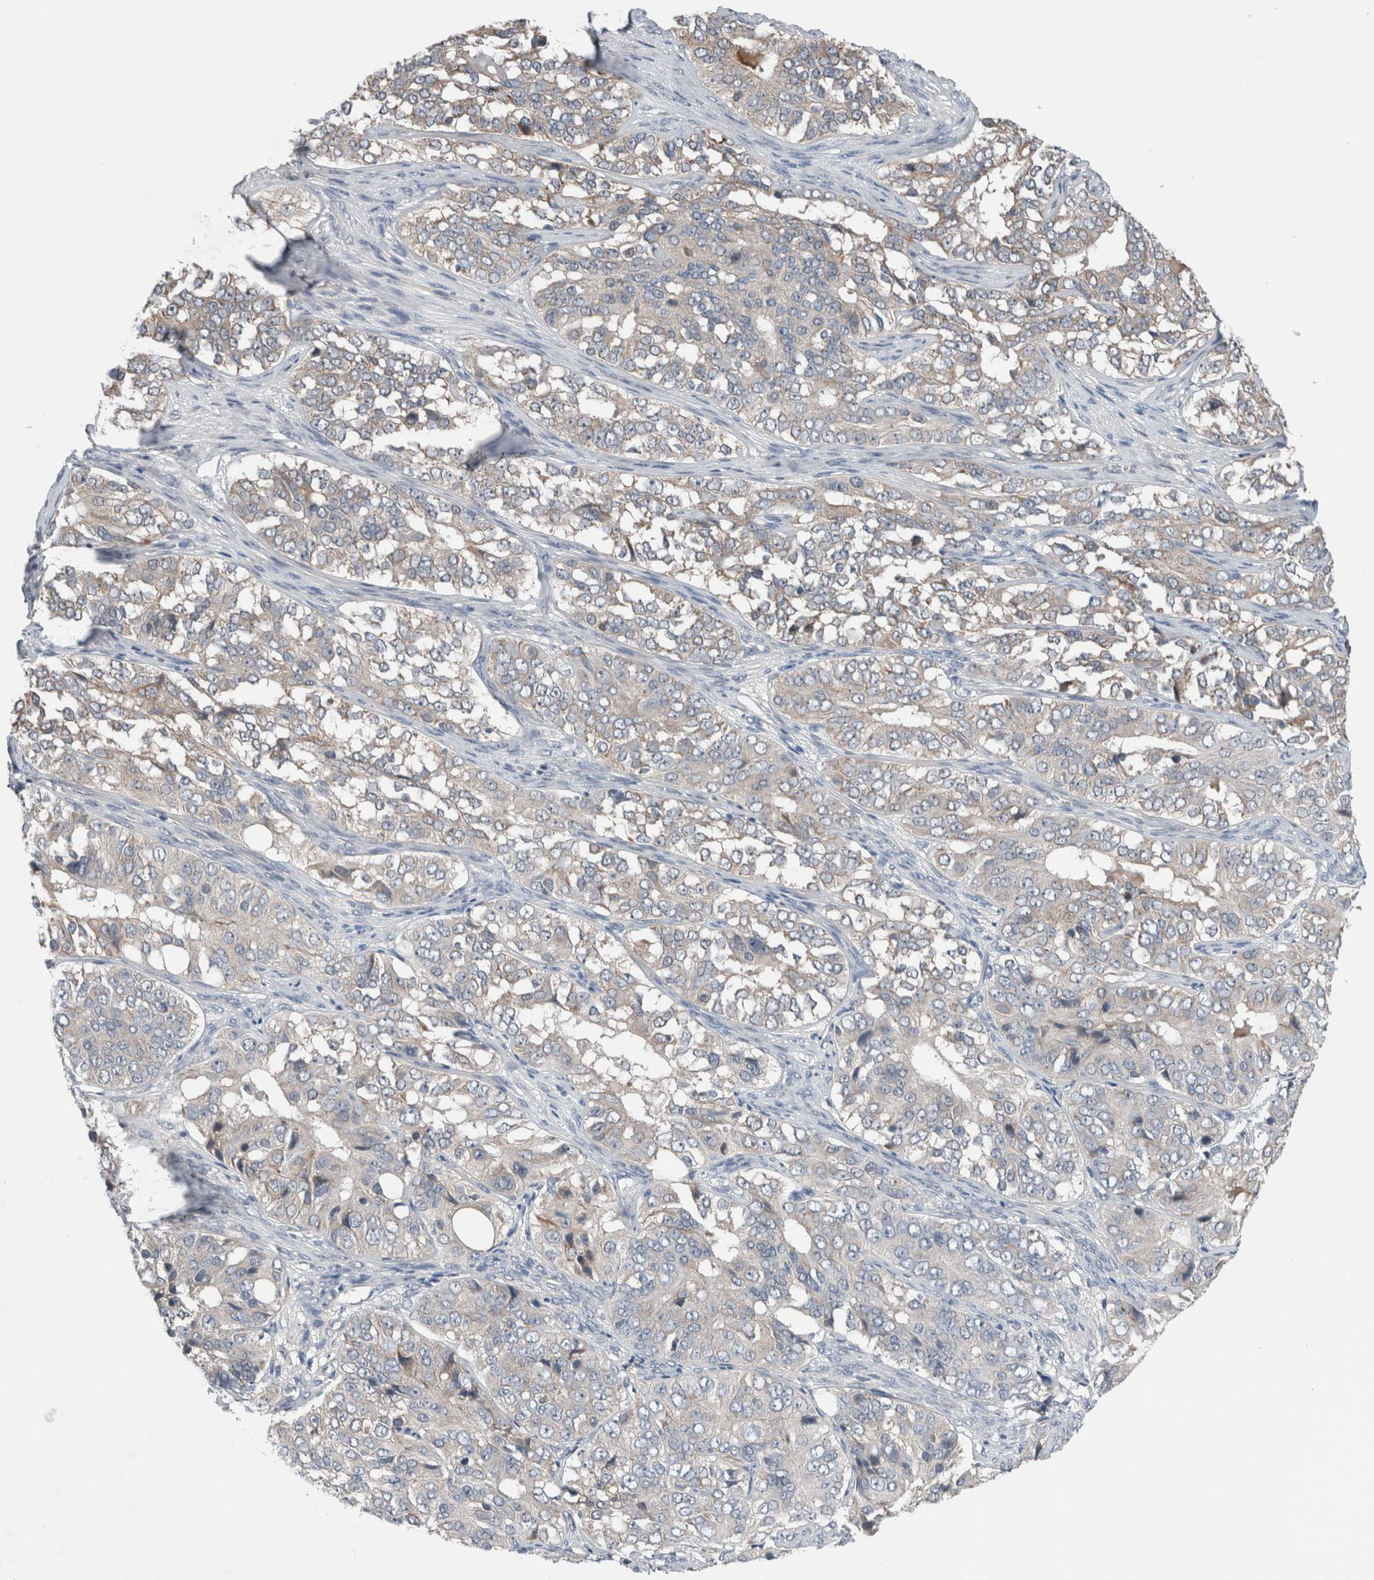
{"staining": {"intensity": "negative", "quantity": "none", "location": "none"}, "tissue": "ovarian cancer", "cell_type": "Tumor cells", "image_type": "cancer", "snomed": [{"axis": "morphology", "description": "Carcinoma, endometroid"}, {"axis": "topography", "description": "Ovary"}], "caption": "High magnification brightfield microscopy of endometroid carcinoma (ovarian) stained with DAB (3,3'-diaminobenzidine) (brown) and counterstained with hematoxylin (blue): tumor cells show no significant expression.", "gene": "CRNN", "patient": {"sex": "female", "age": 51}}